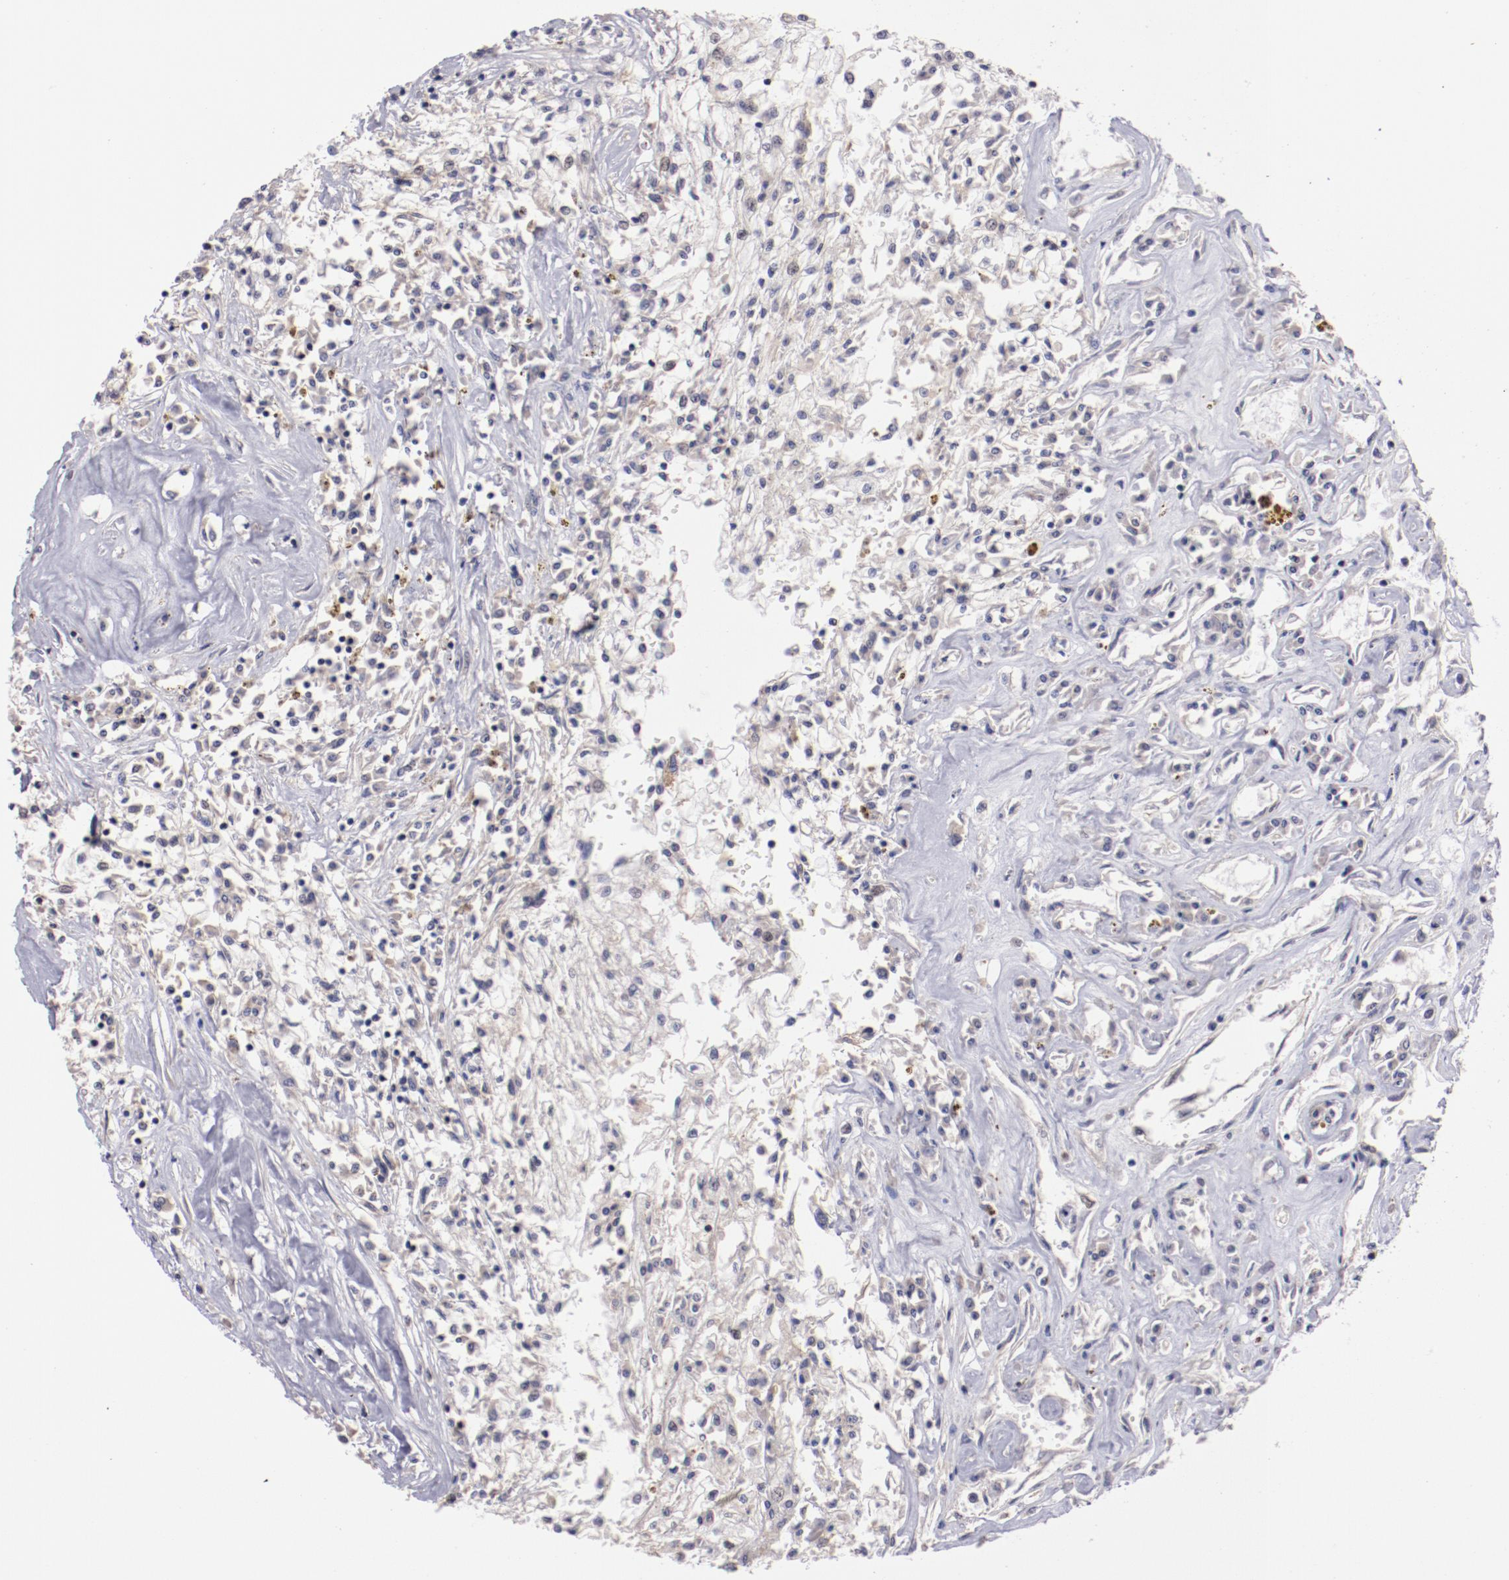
{"staining": {"intensity": "weak", "quantity": "<25%", "location": "nuclear"}, "tissue": "renal cancer", "cell_type": "Tumor cells", "image_type": "cancer", "snomed": [{"axis": "morphology", "description": "Adenocarcinoma, NOS"}, {"axis": "topography", "description": "Kidney"}], "caption": "This is a photomicrograph of immunohistochemistry staining of adenocarcinoma (renal), which shows no staining in tumor cells. (DAB (3,3'-diaminobenzidine) IHC, high magnification).", "gene": "NRXN3", "patient": {"sex": "male", "age": 78}}